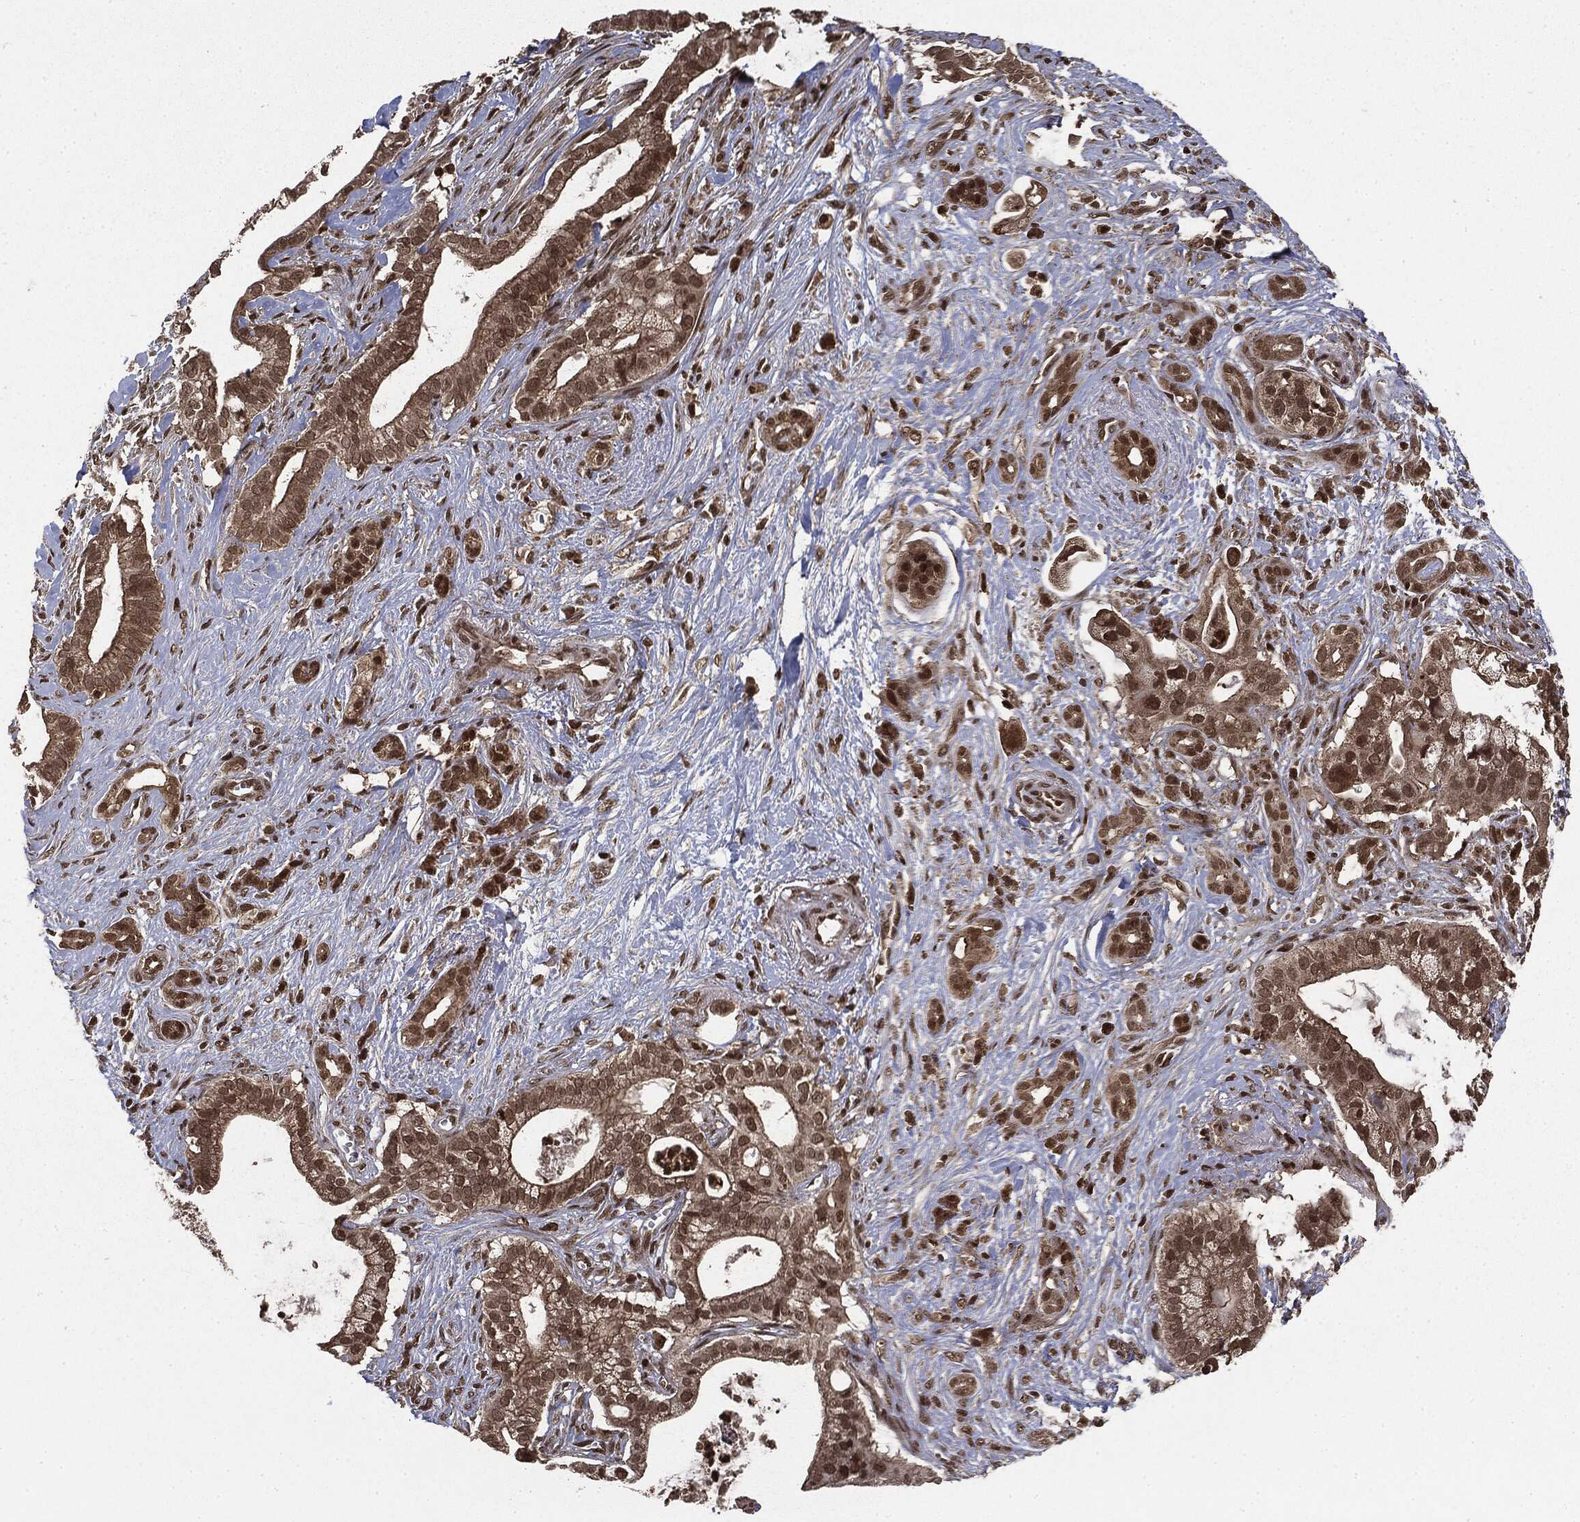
{"staining": {"intensity": "moderate", "quantity": ">75%", "location": "nuclear"}, "tissue": "pancreatic cancer", "cell_type": "Tumor cells", "image_type": "cancer", "snomed": [{"axis": "morphology", "description": "Adenocarcinoma, NOS"}, {"axis": "topography", "description": "Pancreas"}], "caption": "High-power microscopy captured an immunohistochemistry histopathology image of pancreatic adenocarcinoma, revealing moderate nuclear positivity in approximately >75% of tumor cells.", "gene": "CTDP1", "patient": {"sex": "male", "age": 61}}